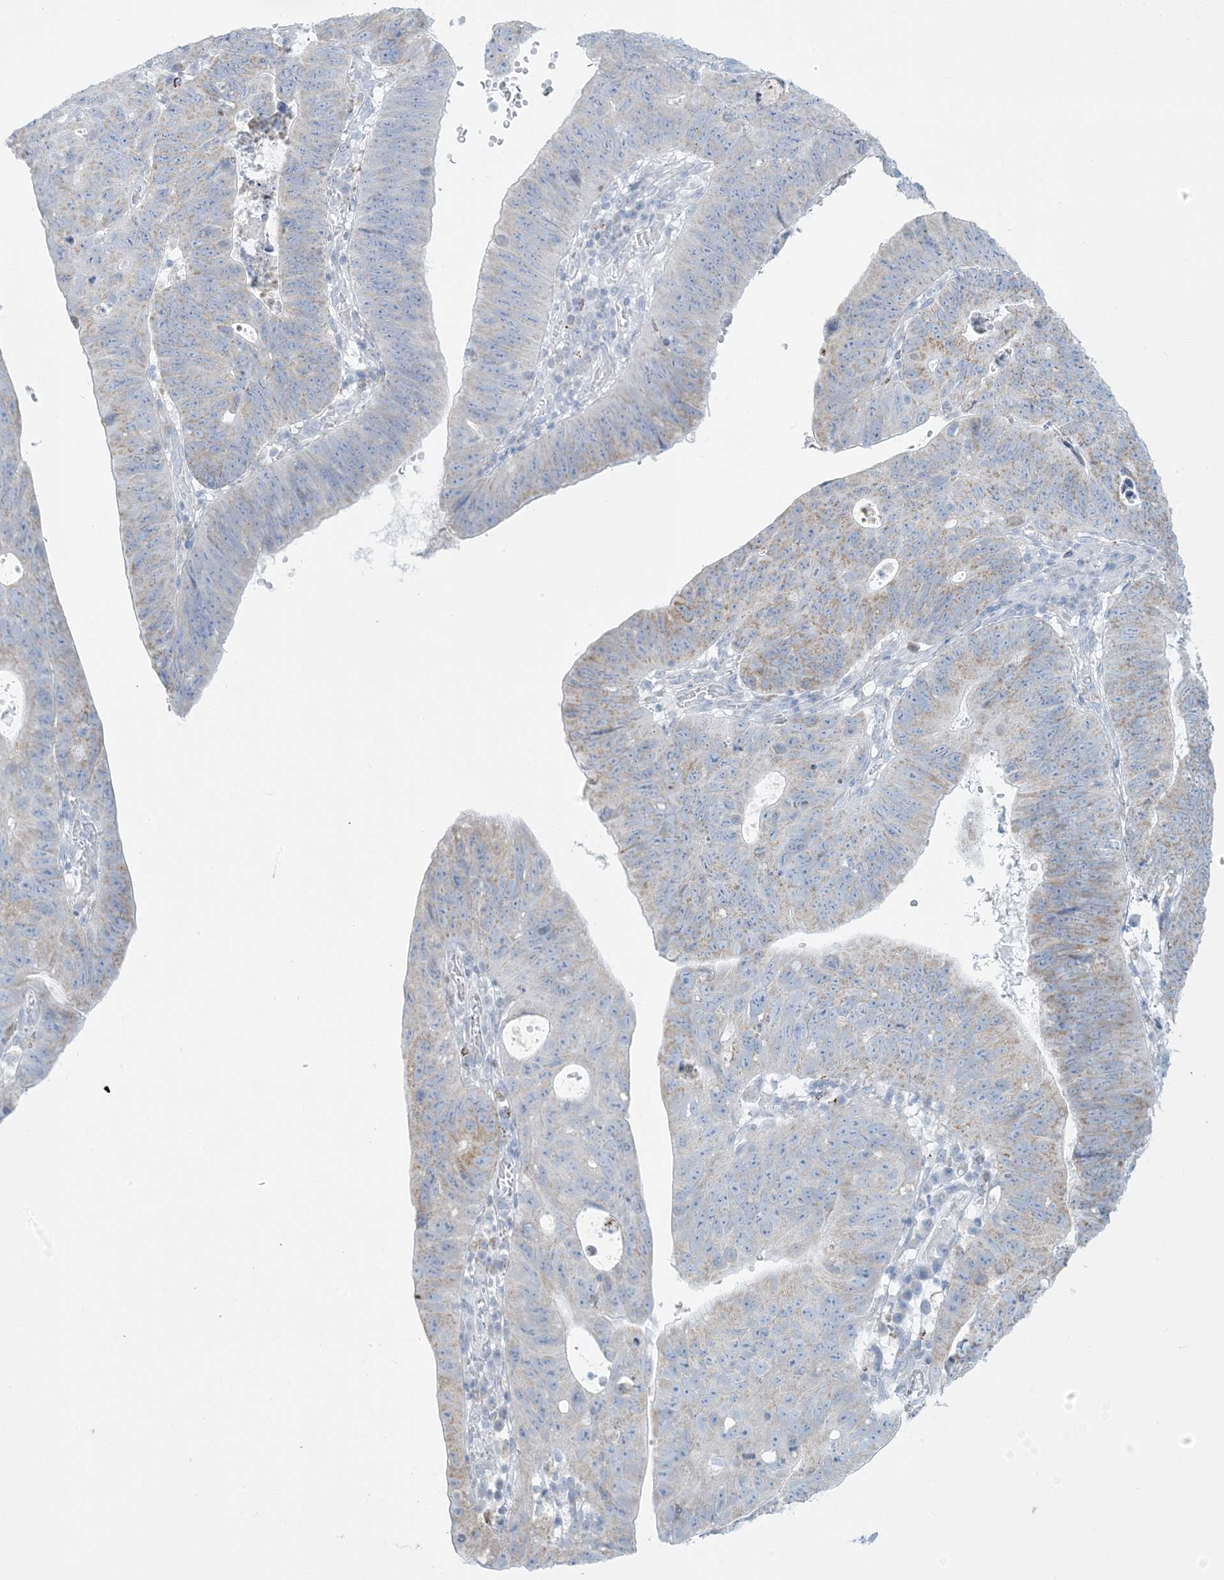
{"staining": {"intensity": "weak", "quantity": "<25%", "location": "cytoplasmic/membranous"}, "tissue": "stomach cancer", "cell_type": "Tumor cells", "image_type": "cancer", "snomed": [{"axis": "morphology", "description": "Adenocarcinoma, NOS"}, {"axis": "topography", "description": "Stomach"}], "caption": "Tumor cells show no significant positivity in stomach cancer (adenocarcinoma).", "gene": "ZDHHC4", "patient": {"sex": "male", "age": 59}}